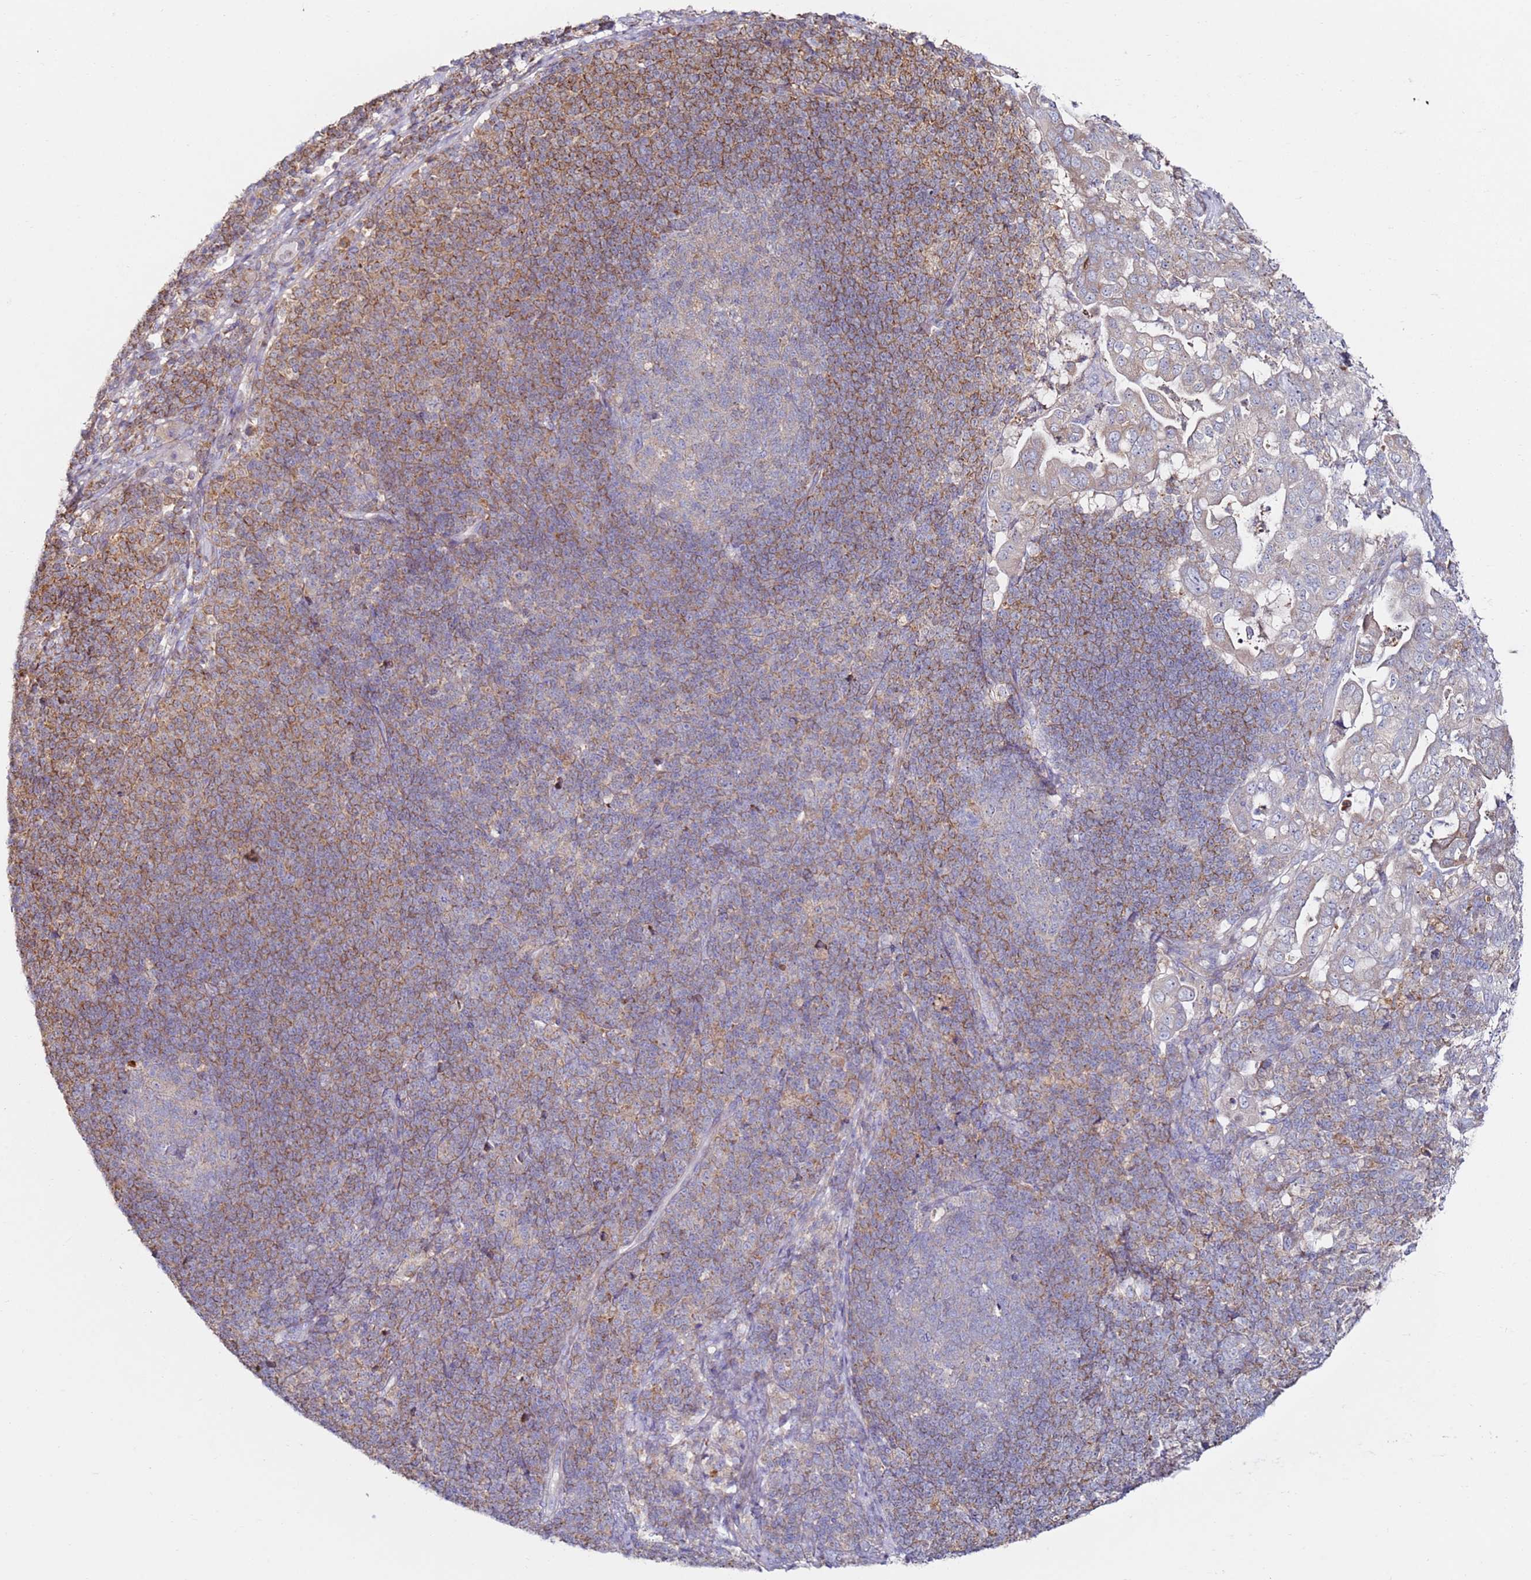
{"staining": {"intensity": "weak", "quantity": "<25%", "location": "cytoplasmic/membranous"}, "tissue": "pancreatic cancer", "cell_type": "Tumor cells", "image_type": "cancer", "snomed": [{"axis": "morphology", "description": "Normal tissue, NOS"}, {"axis": "morphology", "description": "Adenocarcinoma, NOS"}, {"axis": "topography", "description": "Lymph node"}, {"axis": "topography", "description": "Pancreas"}], "caption": "Immunohistochemistry (IHC) image of neoplastic tissue: human pancreatic cancer stained with DAB (3,3'-diaminobenzidine) reveals no significant protein staining in tumor cells.", "gene": "CNOT9", "patient": {"sex": "female", "age": 67}}